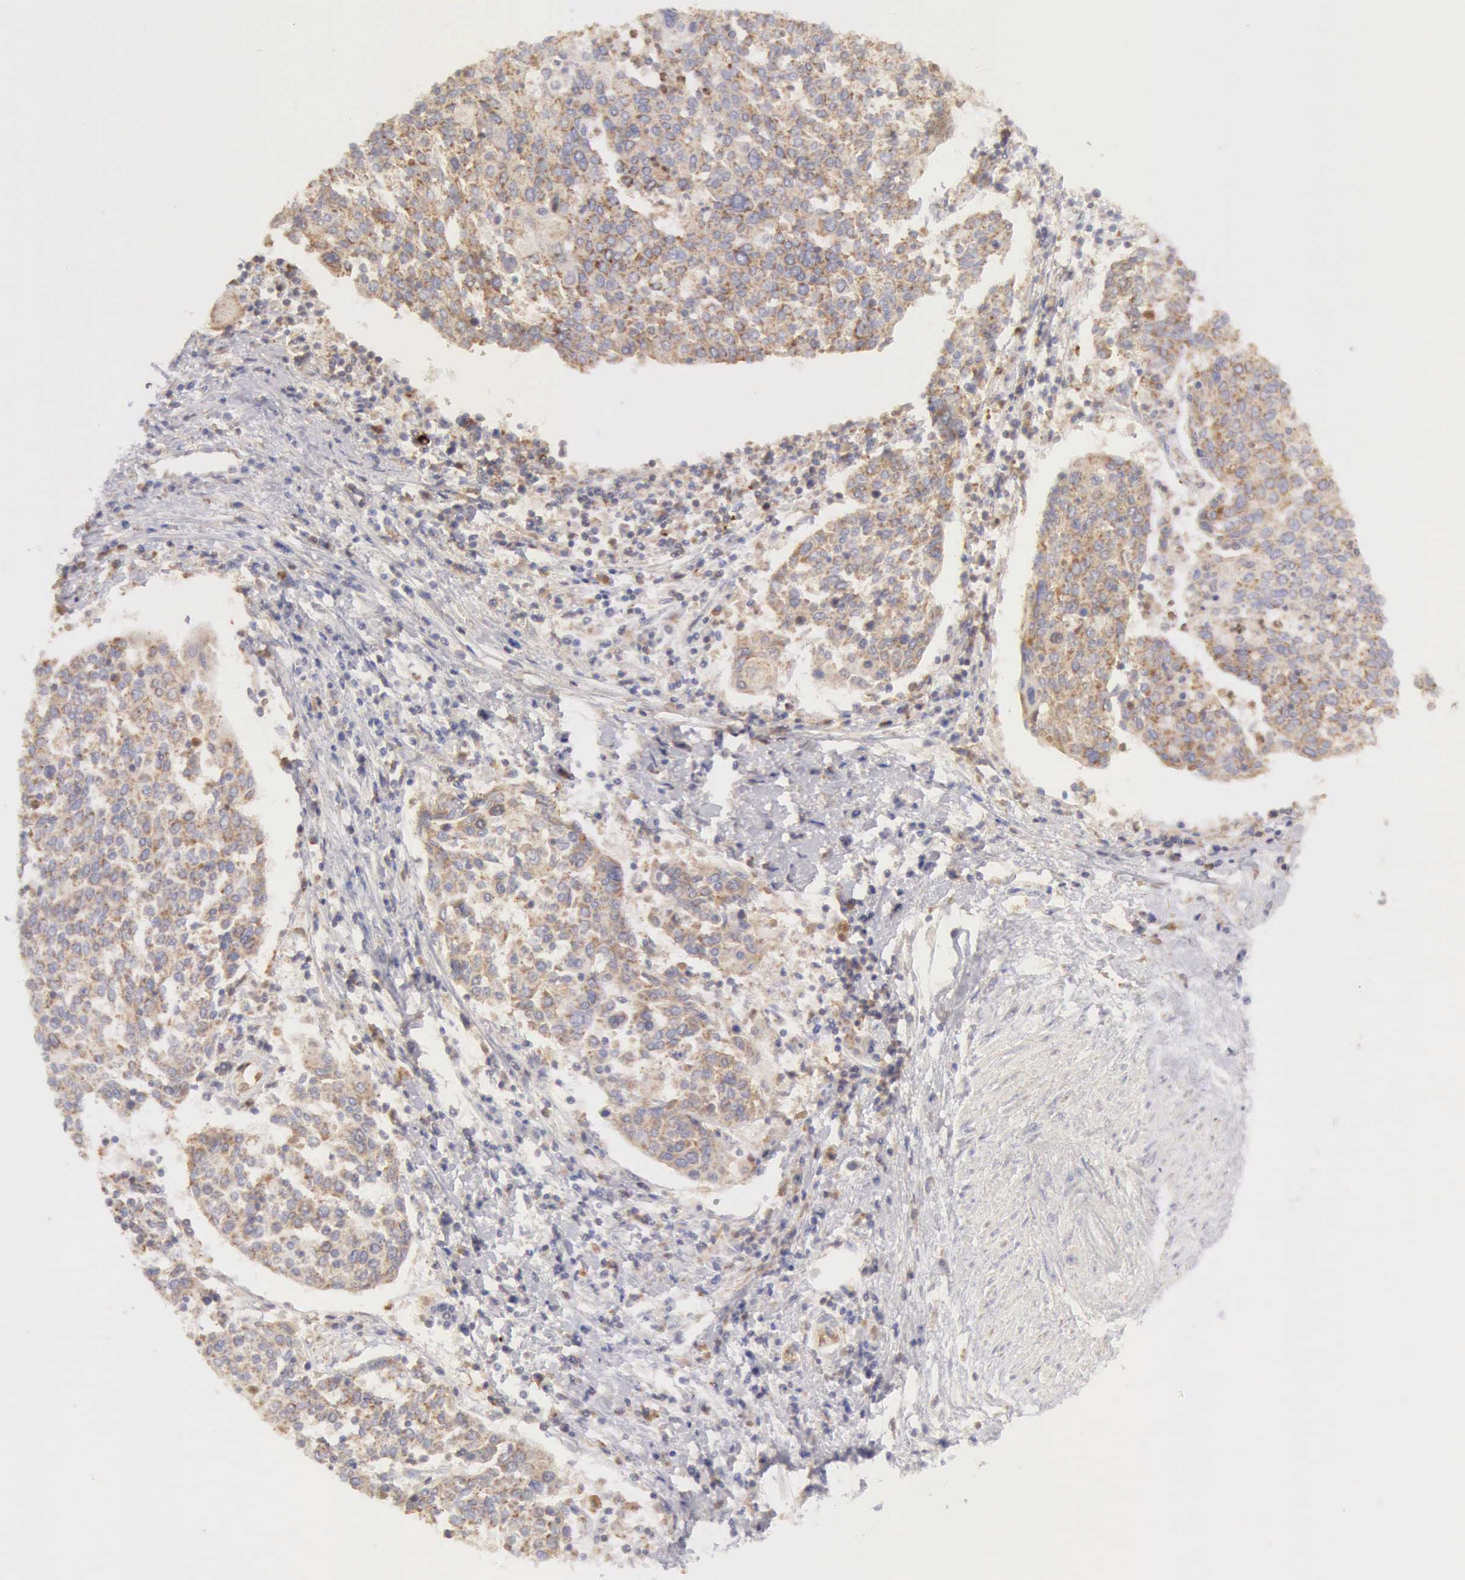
{"staining": {"intensity": "weak", "quantity": "25%-75%", "location": "cytoplasmic/membranous"}, "tissue": "cervical cancer", "cell_type": "Tumor cells", "image_type": "cancer", "snomed": [{"axis": "morphology", "description": "Squamous cell carcinoma, NOS"}, {"axis": "topography", "description": "Cervix"}], "caption": "Protein staining exhibits weak cytoplasmic/membranous positivity in about 25%-75% of tumor cells in squamous cell carcinoma (cervical).", "gene": "ARHGAP4", "patient": {"sex": "female", "age": 40}}